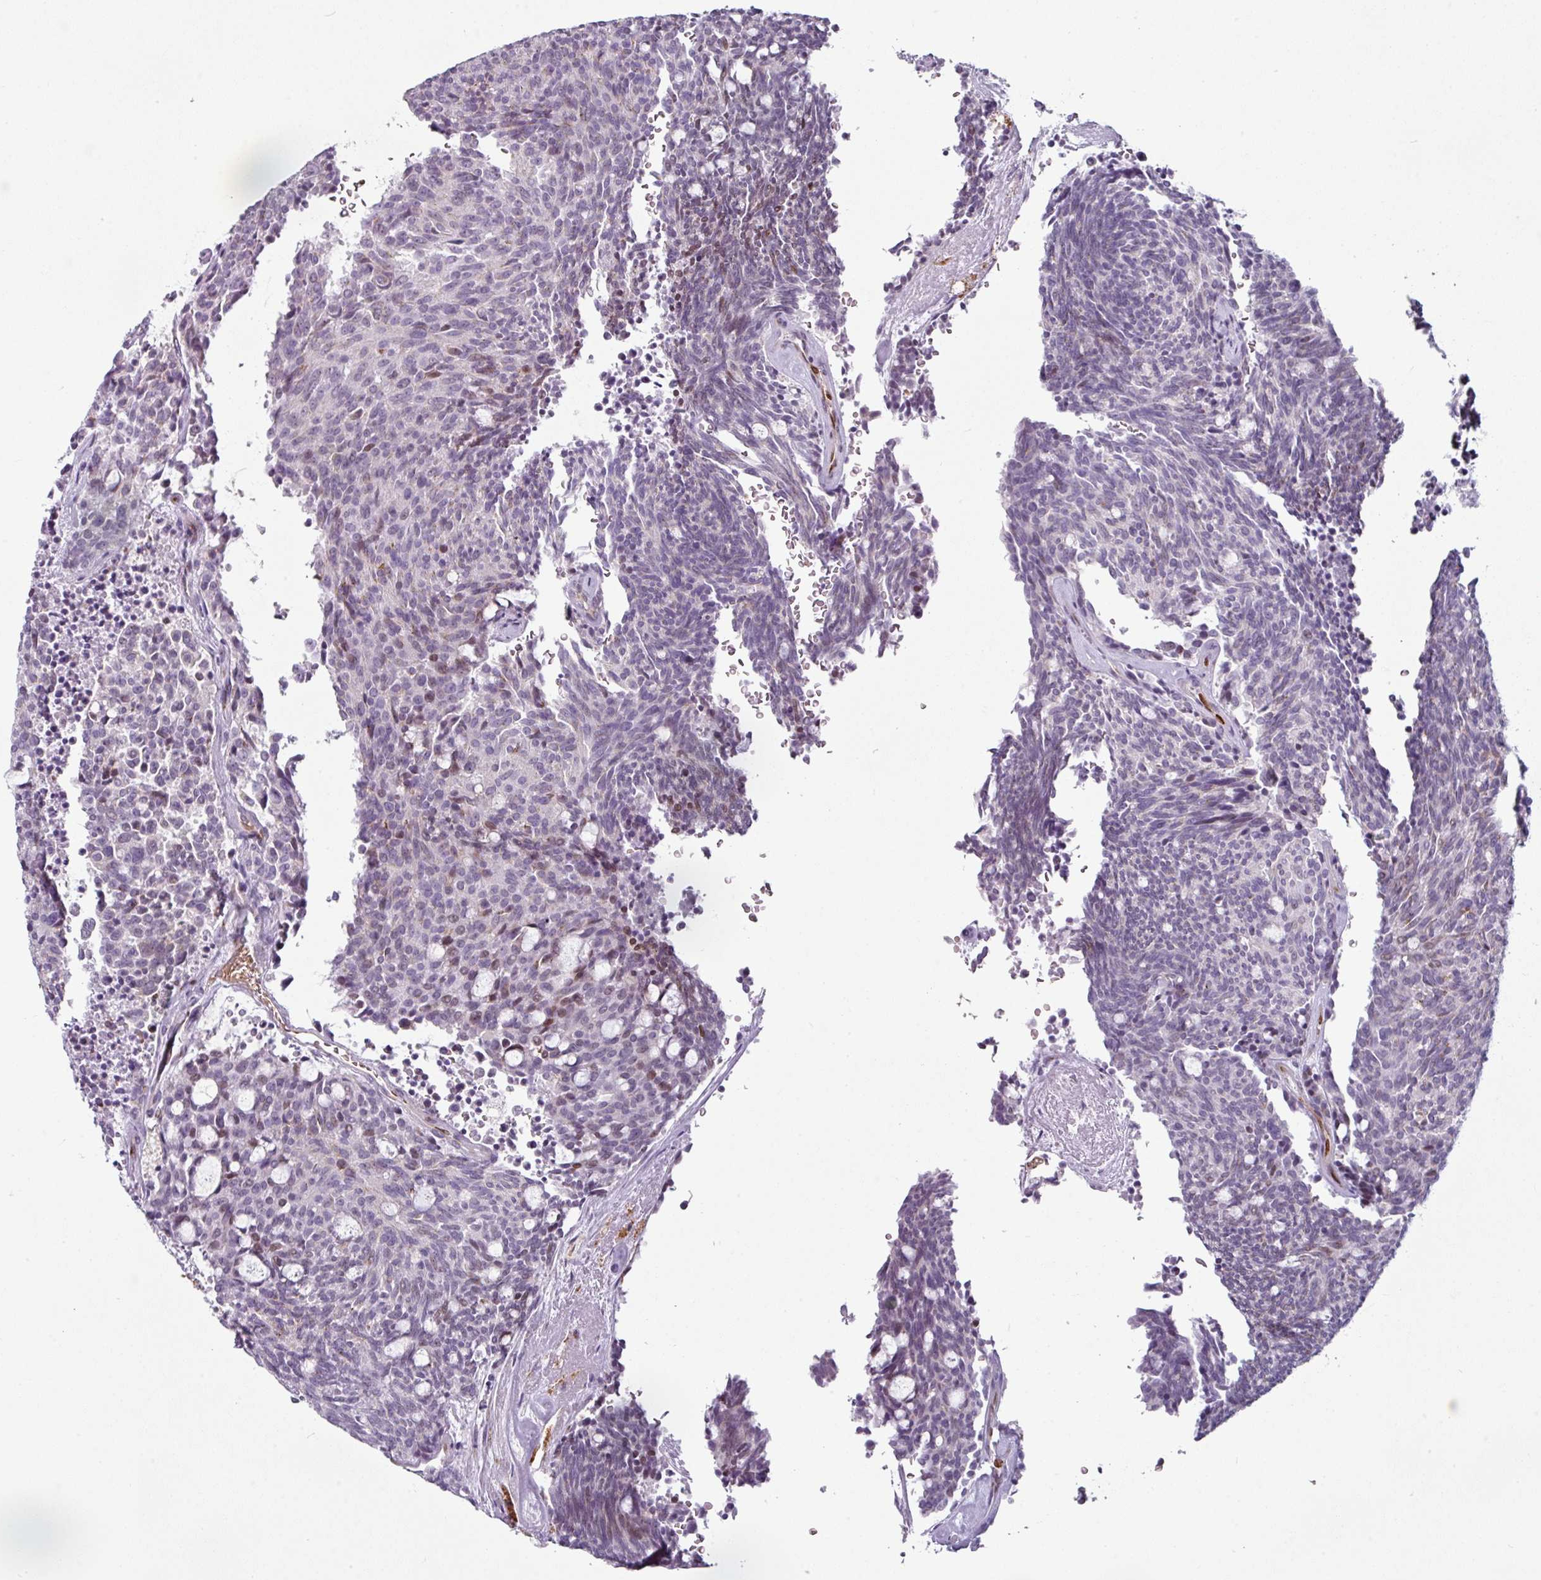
{"staining": {"intensity": "weak", "quantity": "<25%", "location": "nuclear"}, "tissue": "carcinoid", "cell_type": "Tumor cells", "image_type": "cancer", "snomed": [{"axis": "morphology", "description": "Carcinoid, malignant, NOS"}, {"axis": "topography", "description": "Pancreas"}], "caption": "This micrograph is of carcinoid stained with immunohistochemistry (IHC) to label a protein in brown with the nuclei are counter-stained blue. There is no positivity in tumor cells.", "gene": "SYT8", "patient": {"sex": "female", "age": 54}}